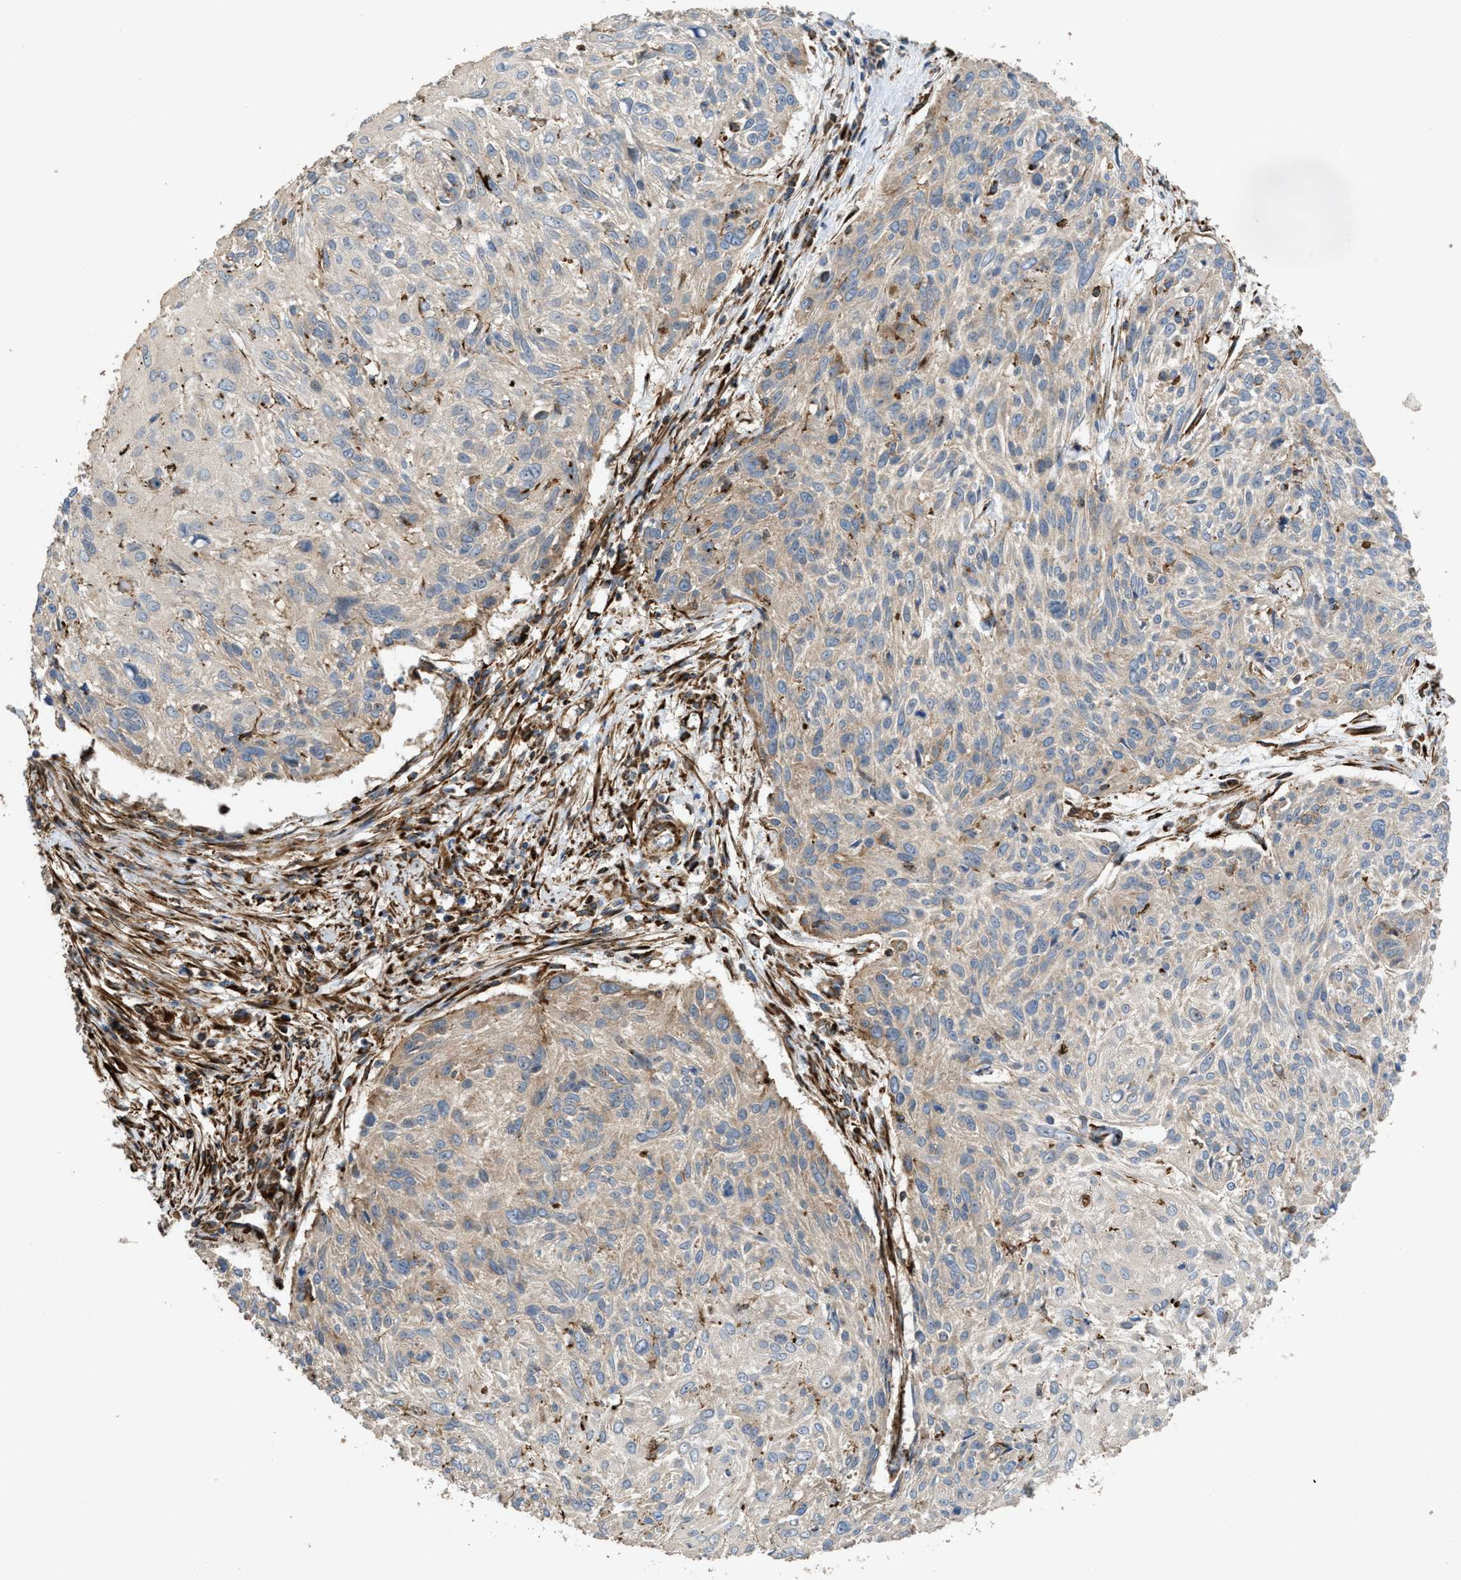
{"staining": {"intensity": "weak", "quantity": "<25%", "location": "cytoplasmic/membranous"}, "tissue": "cervical cancer", "cell_type": "Tumor cells", "image_type": "cancer", "snomed": [{"axis": "morphology", "description": "Squamous cell carcinoma, NOS"}, {"axis": "topography", "description": "Cervix"}], "caption": "Tumor cells are negative for protein expression in human cervical cancer.", "gene": "EGLN1", "patient": {"sex": "female", "age": 51}}